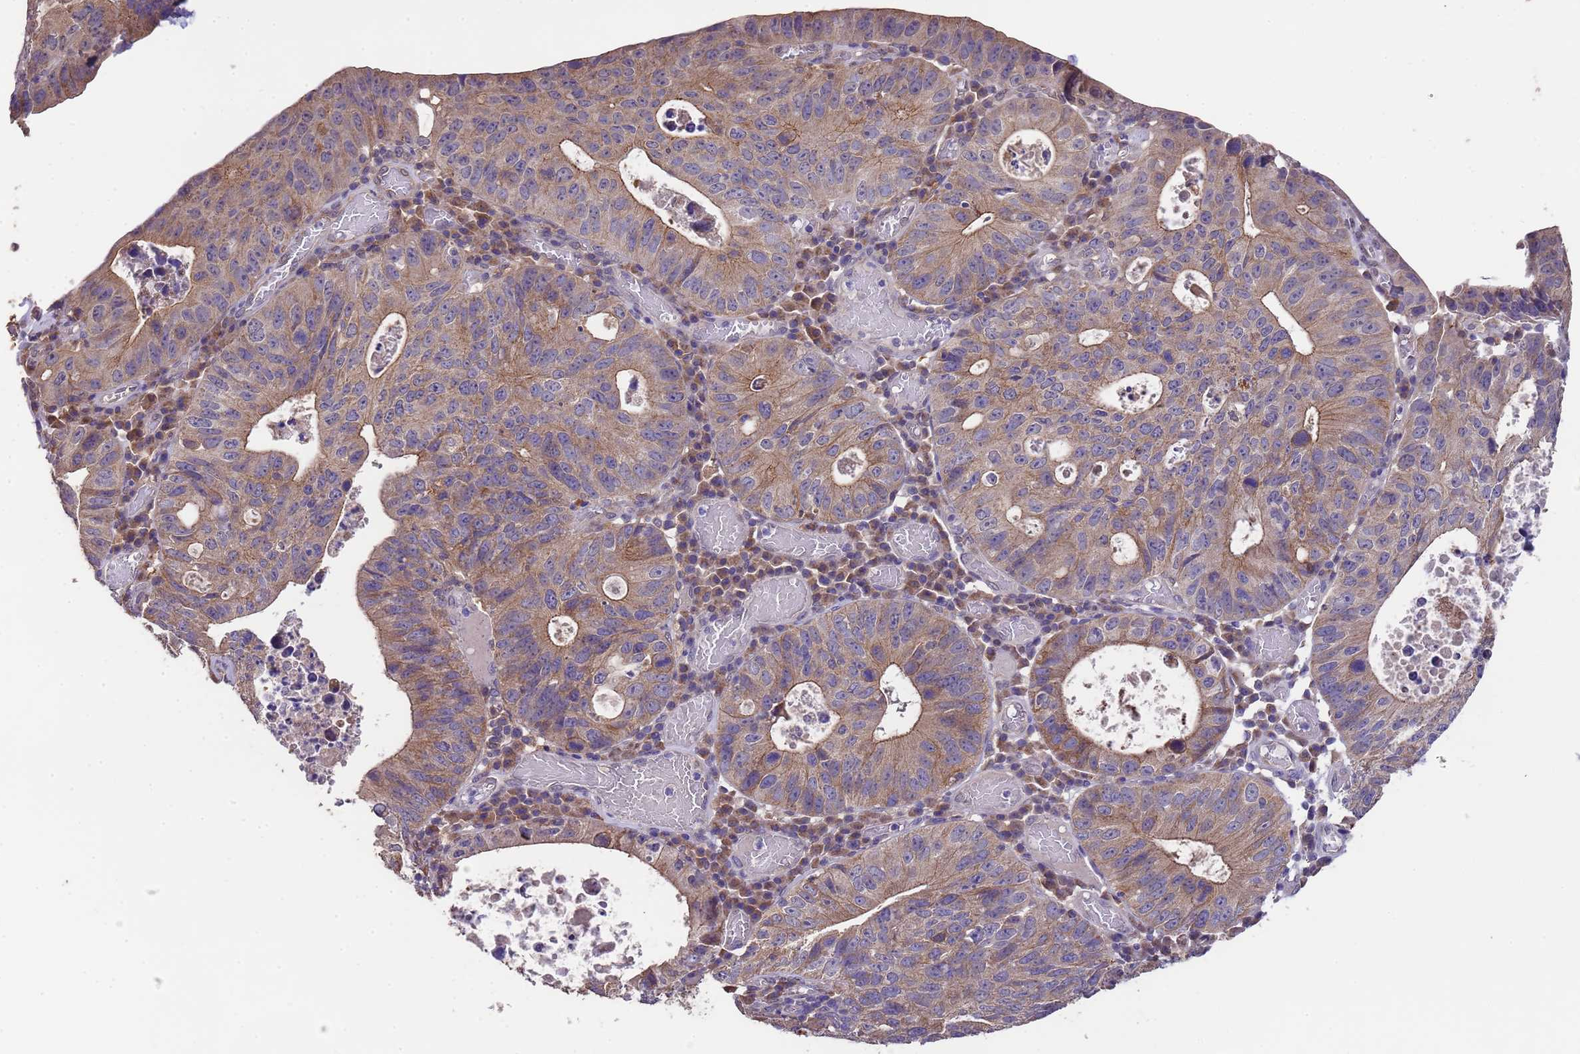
{"staining": {"intensity": "moderate", "quantity": "25%-75%", "location": "cytoplasmic/membranous"}, "tissue": "stomach cancer", "cell_type": "Tumor cells", "image_type": "cancer", "snomed": [{"axis": "morphology", "description": "Adenocarcinoma, NOS"}, {"axis": "topography", "description": "Stomach"}], "caption": "Protein staining shows moderate cytoplasmic/membranous expression in about 25%-75% of tumor cells in stomach cancer.", "gene": "NPHP1", "patient": {"sex": "male", "age": 59}}